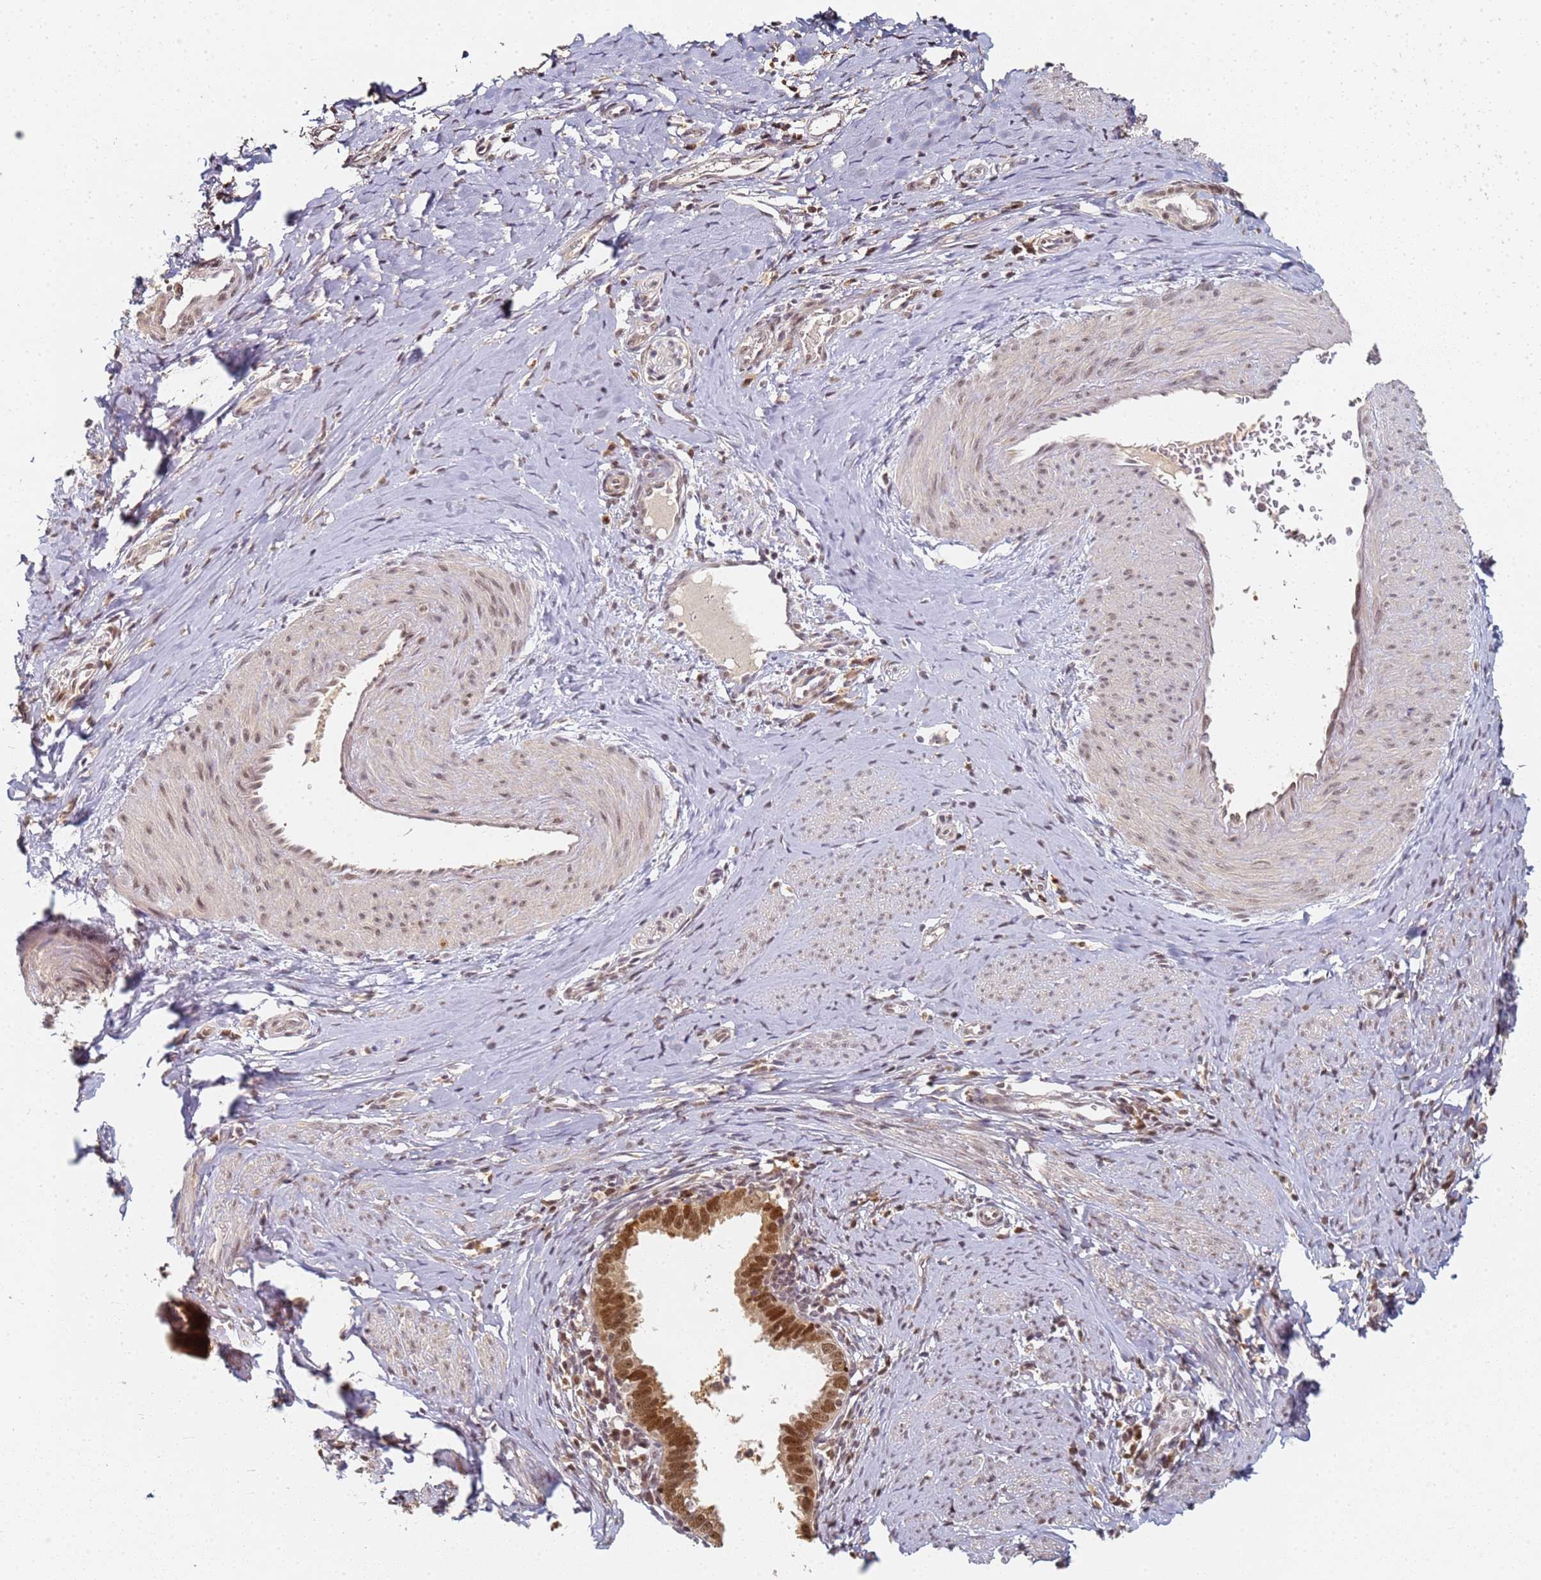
{"staining": {"intensity": "strong", "quantity": ">75%", "location": "nuclear"}, "tissue": "cervical cancer", "cell_type": "Tumor cells", "image_type": "cancer", "snomed": [{"axis": "morphology", "description": "Adenocarcinoma, NOS"}, {"axis": "topography", "description": "Cervix"}], "caption": "The histopathology image shows immunohistochemical staining of cervical cancer. There is strong nuclear staining is identified in about >75% of tumor cells. (IHC, brightfield microscopy, high magnification).", "gene": "HMCES", "patient": {"sex": "female", "age": 36}}